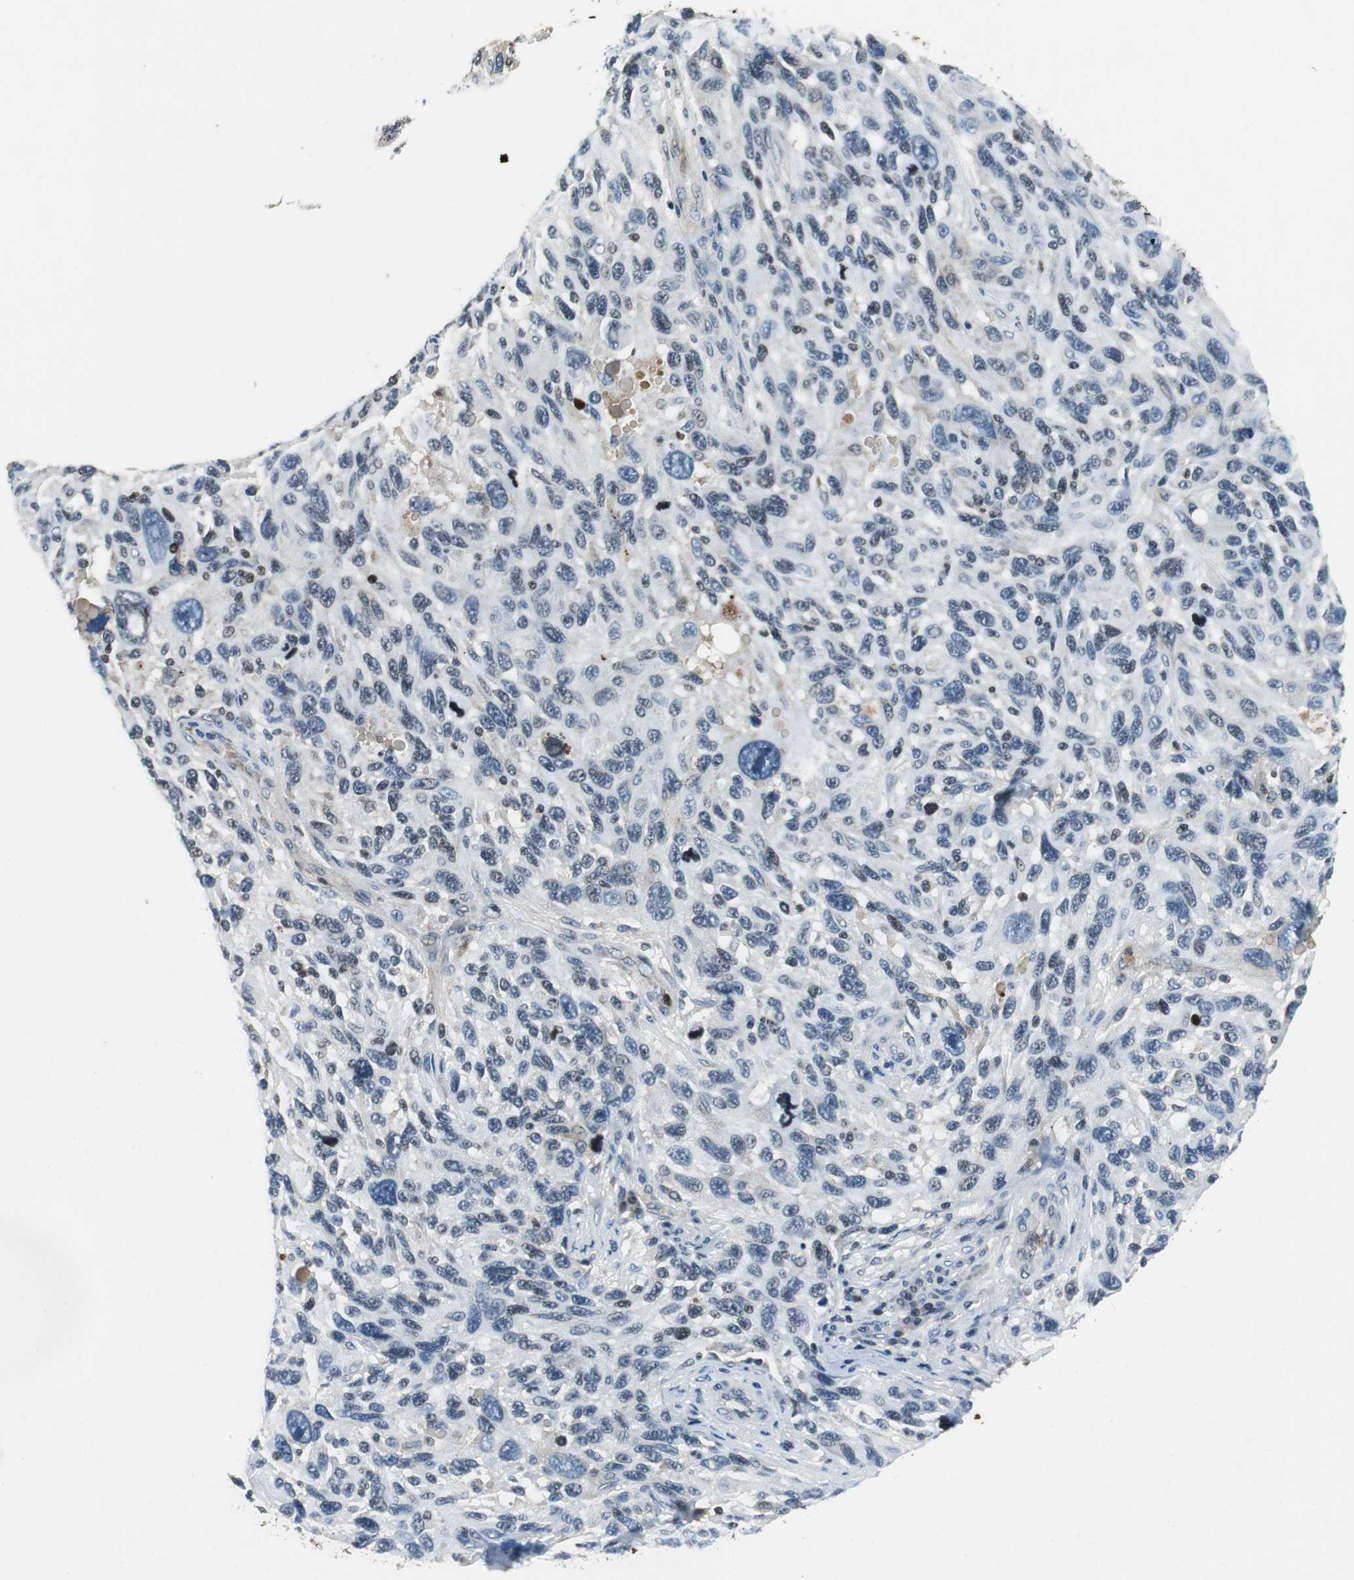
{"staining": {"intensity": "weak", "quantity": "<25%", "location": "nuclear"}, "tissue": "melanoma", "cell_type": "Tumor cells", "image_type": "cancer", "snomed": [{"axis": "morphology", "description": "Malignant melanoma, NOS"}, {"axis": "topography", "description": "Skin"}], "caption": "IHC of human melanoma displays no positivity in tumor cells.", "gene": "ORM1", "patient": {"sex": "male", "age": 53}}